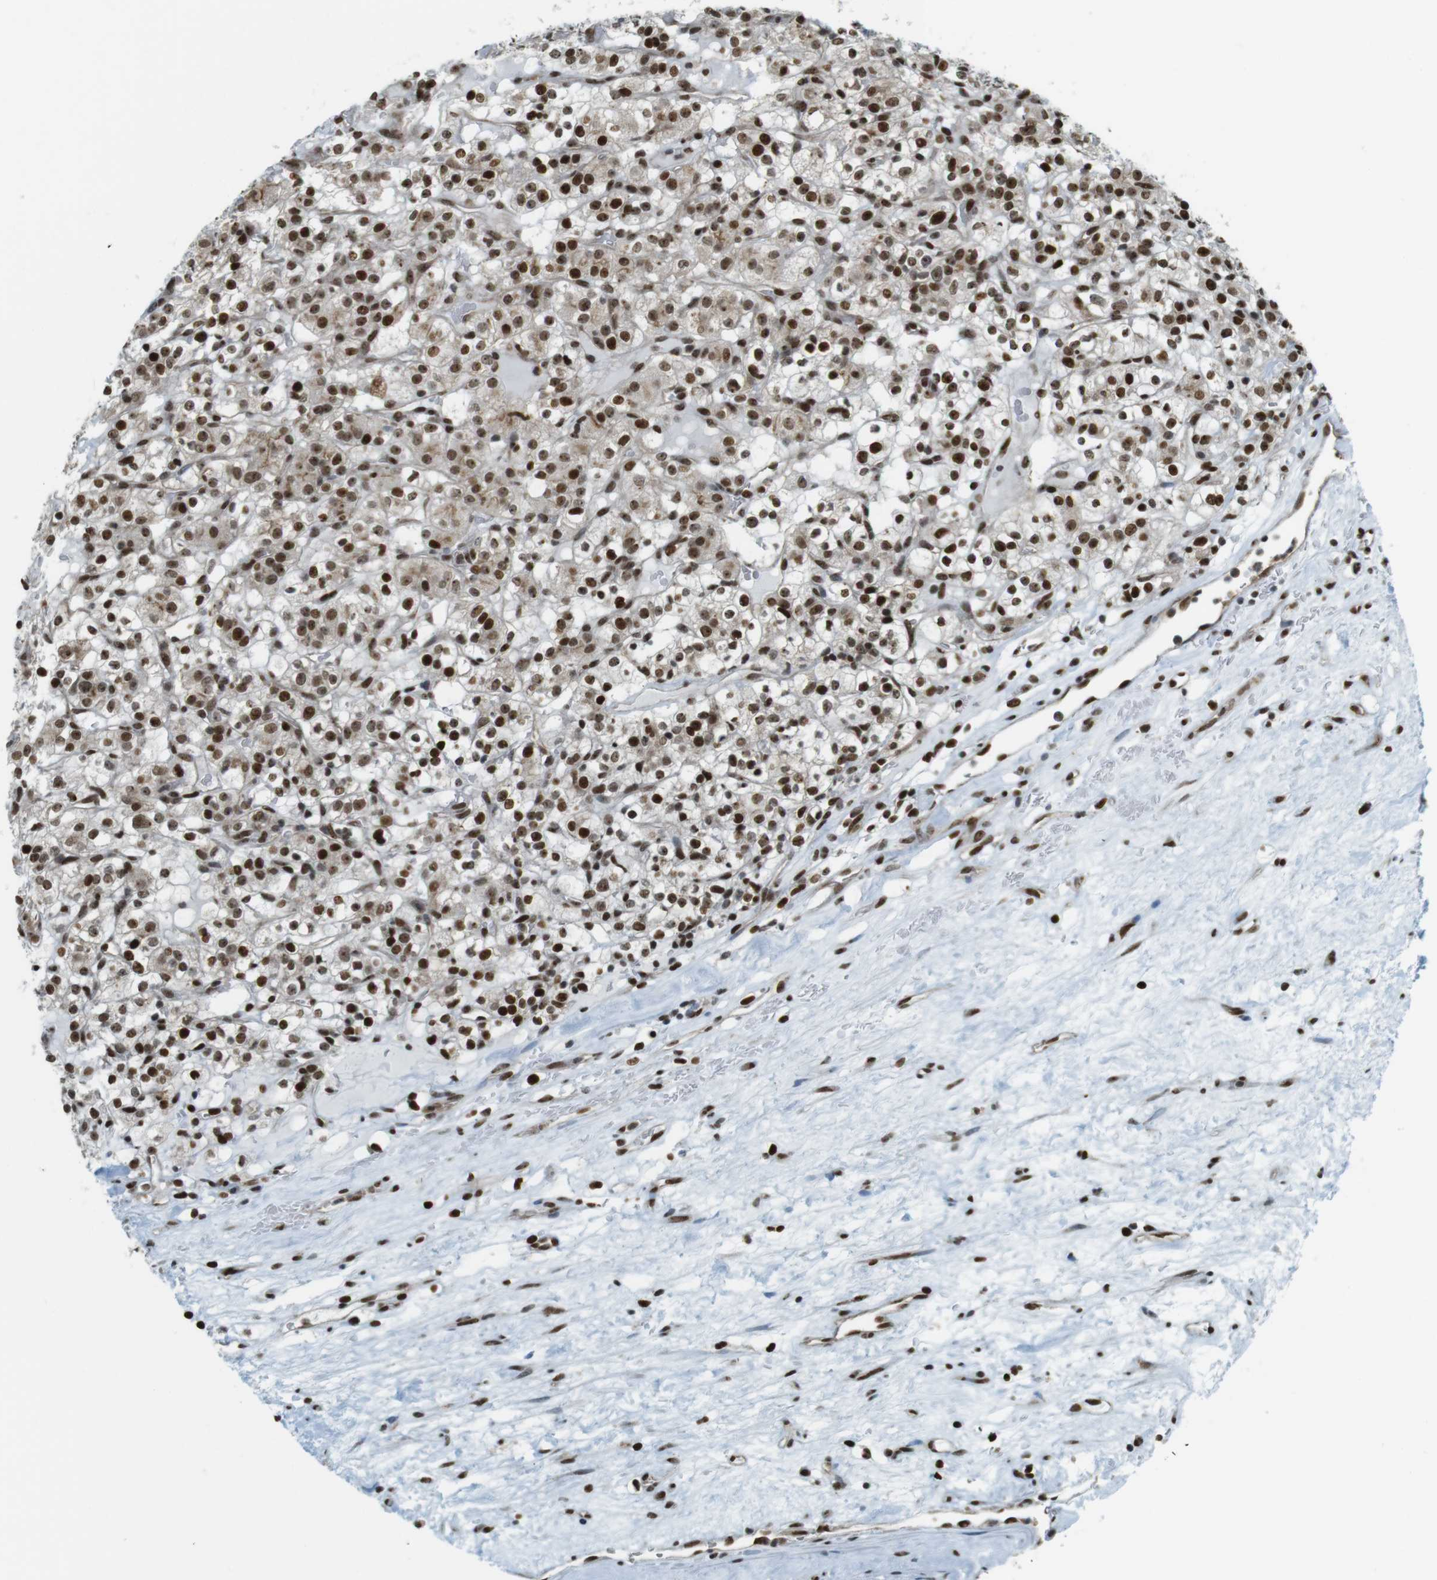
{"staining": {"intensity": "strong", "quantity": ">75%", "location": "nuclear"}, "tissue": "renal cancer", "cell_type": "Tumor cells", "image_type": "cancer", "snomed": [{"axis": "morphology", "description": "Normal tissue, NOS"}, {"axis": "morphology", "description": "Adenocarcinoma, NOS"}, {"axis": "topography", "description": "Kidney"}], "caption": "Protein staining by IHC shows strong nuclear expression in about >75% of tumor cells in renal cancer (adenocarcinoma). (brown staining indicates protein expression, while blue staining denotes nuclei).", "gene": "UBB", "patient": {"sex": "female", "age": 72}}